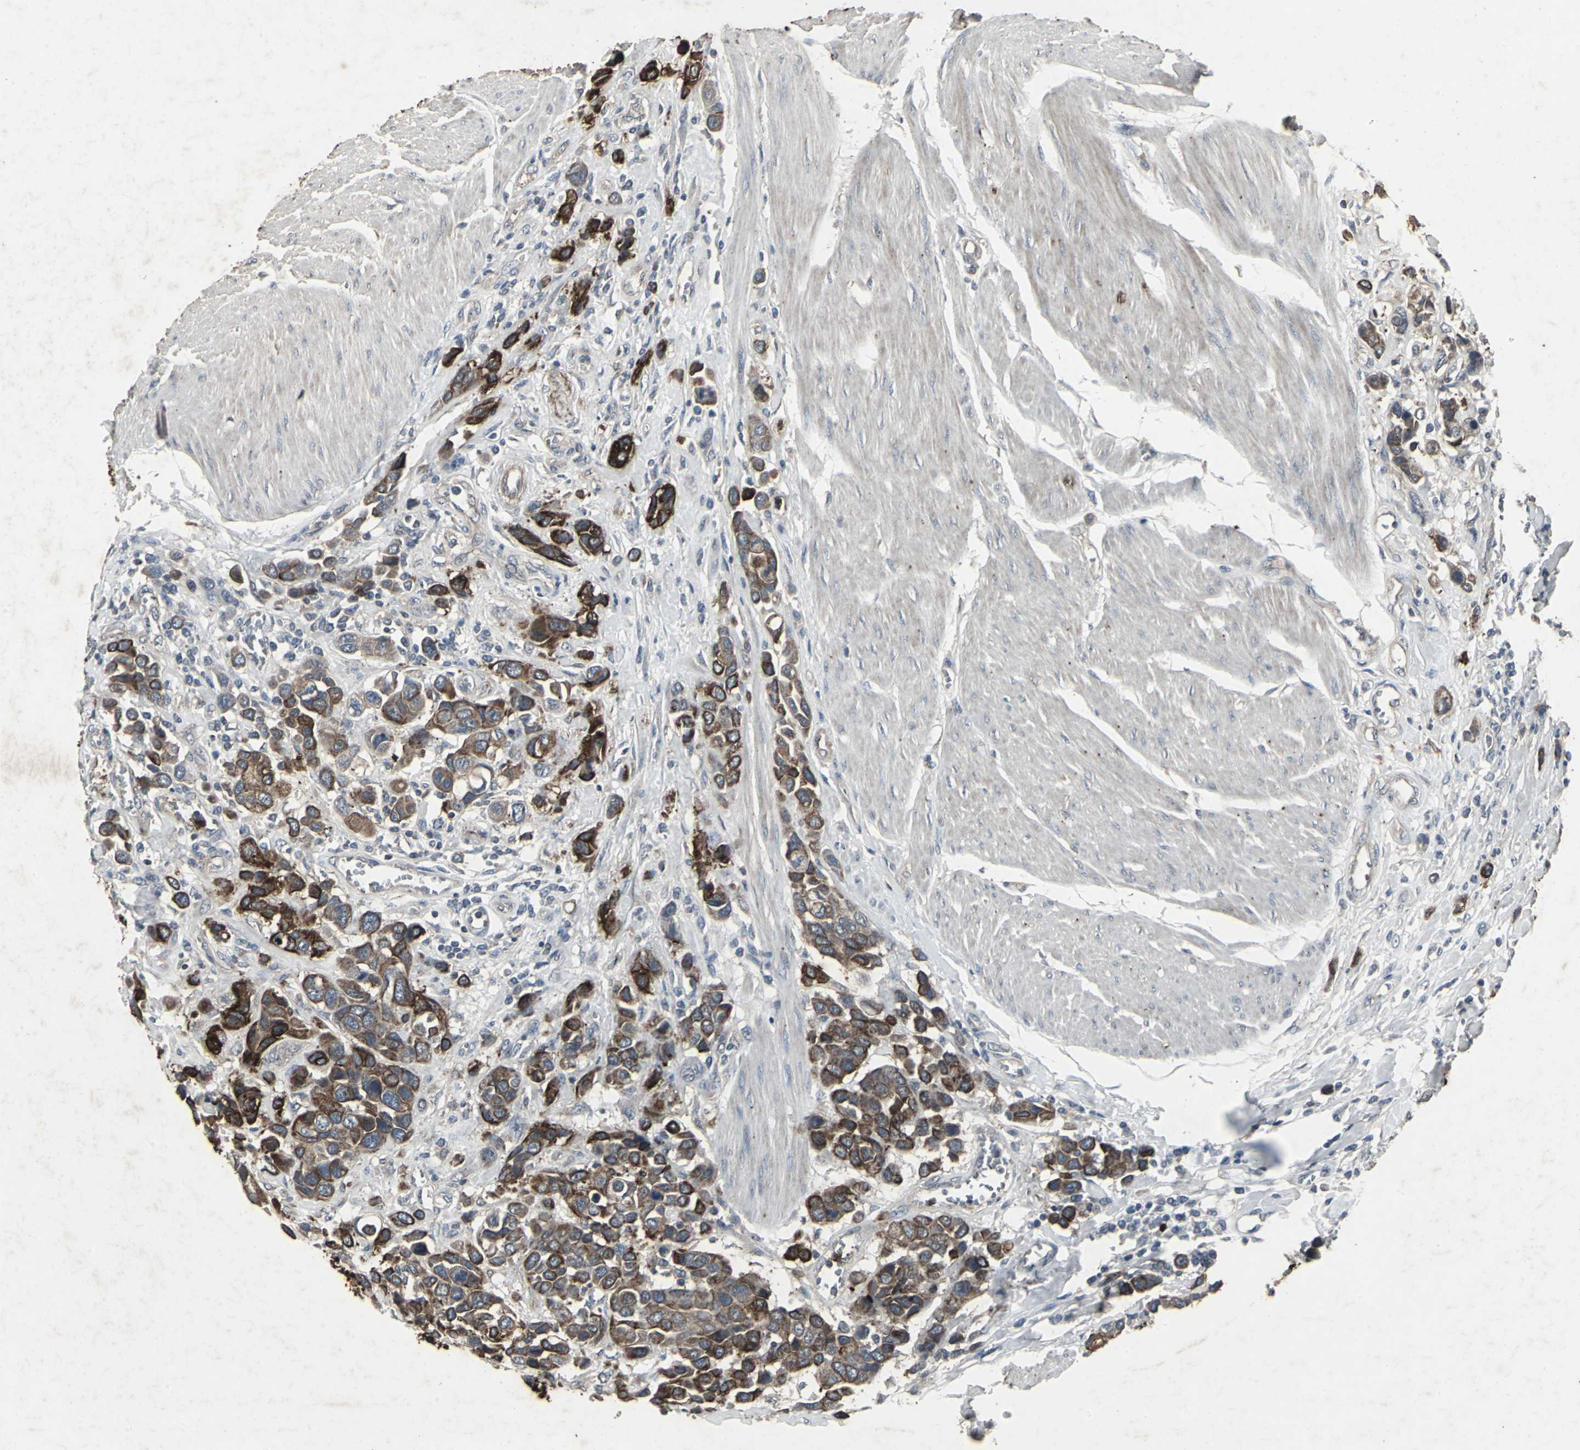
{"staining": {"intensity": "strong", "quantity": ">75%", "location": "cytoplasmic/membranous"}, "tissue": "urothelial cancer", "cell_type": "Tumor cells", "image_type": "cancer", "snomed": [{"axis": "morphology", "description": "Urothelial carcinoma, High grade"}, {"axis": "topography", "description": "Urinary bladder"}], "caption": "High-grade urothelial carcinoma stained with a brown dye displays strong cytoplasmic/membranous positive positivity in about >75% of tumor cells.", "gene": "CCR9", "patient": {"sex": "male", "age": 50}}